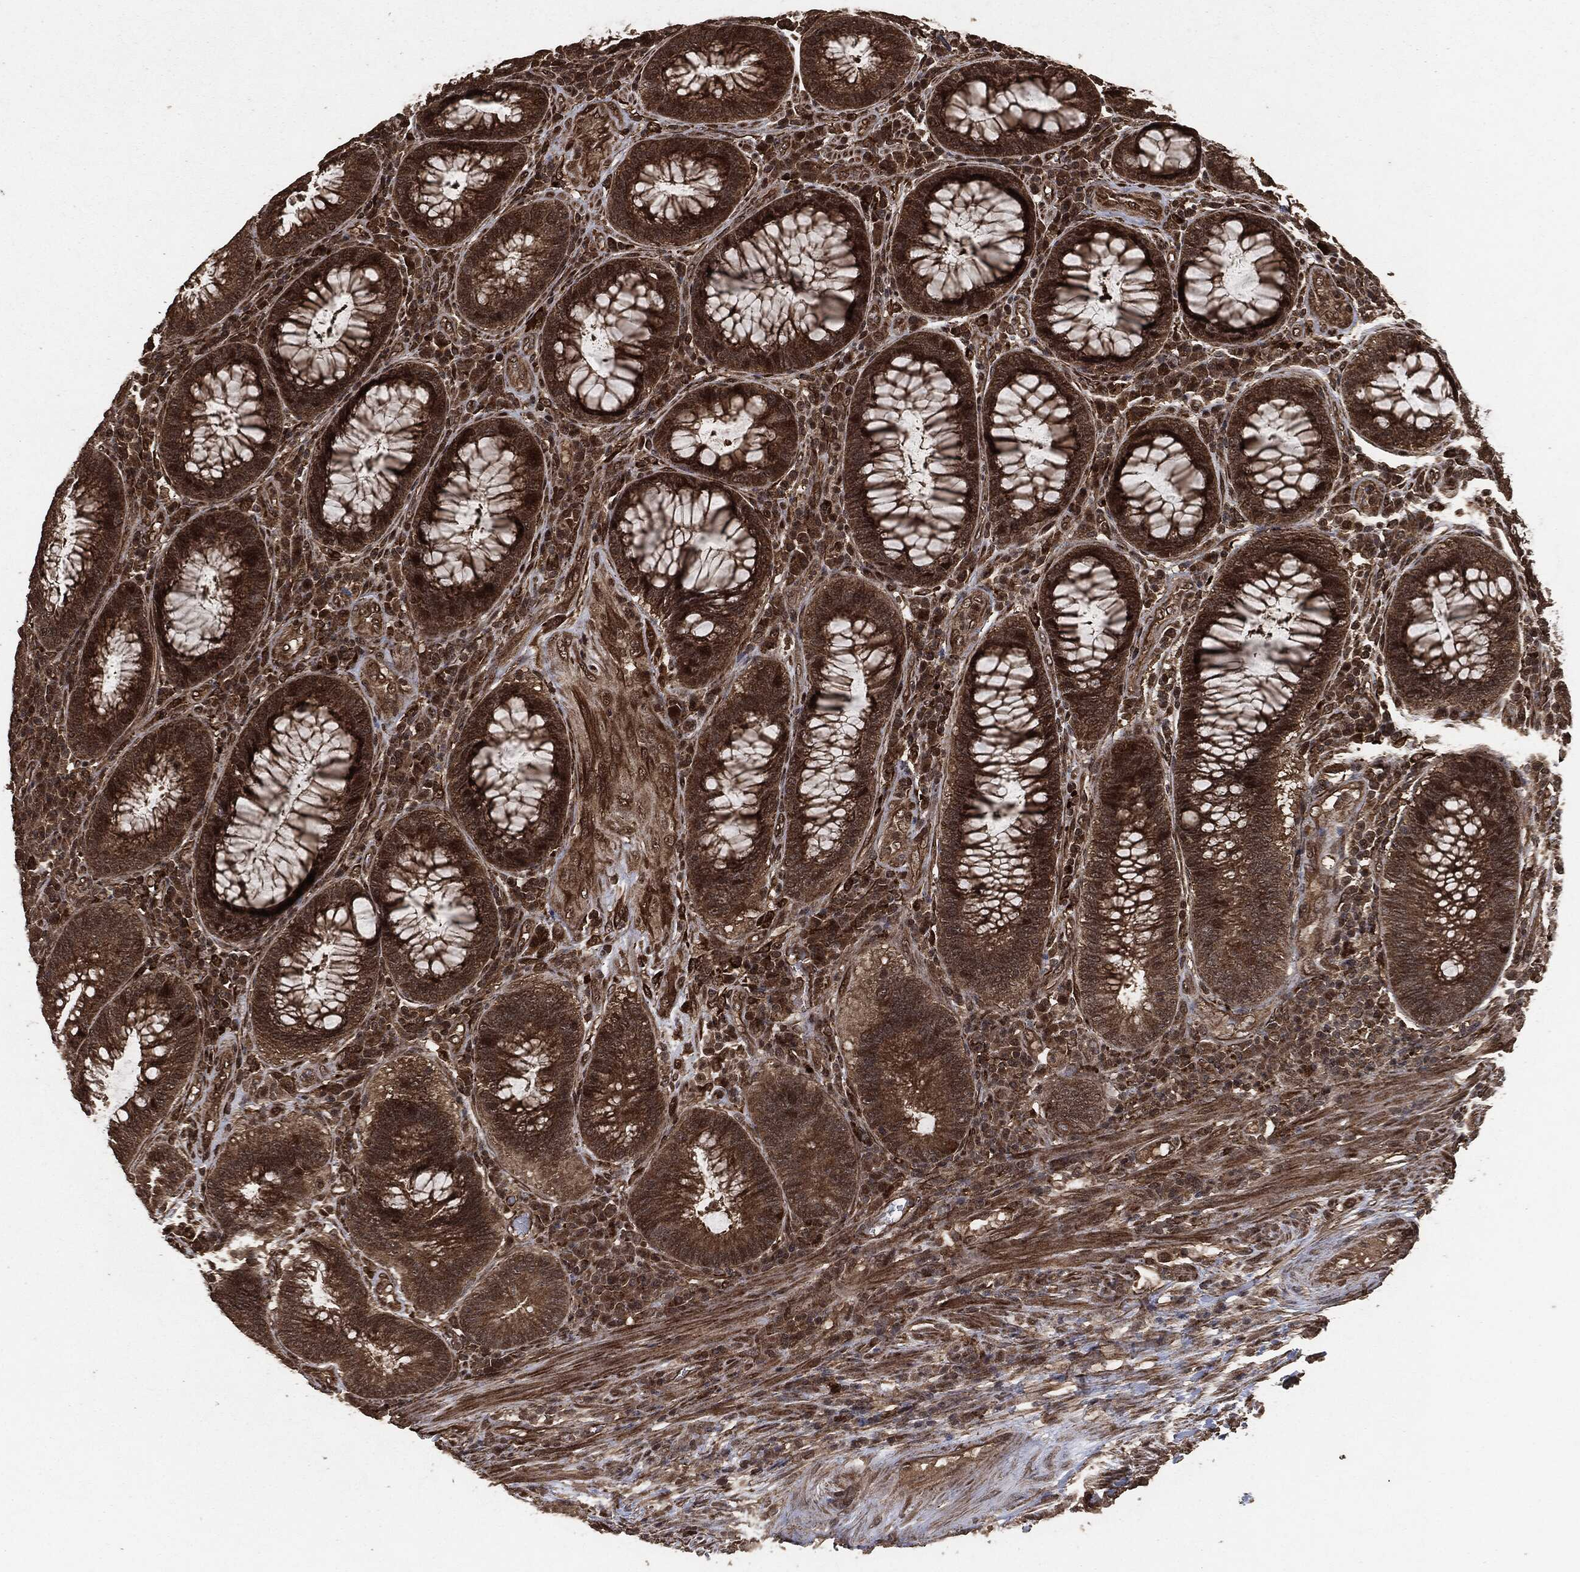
{"staining": {"intensity": "strong", "quantity": "<25%", "location": "cytoplasmic/membranous,nuclear"}, "tissue": "colorectal cancer", "cell_type": "Tumor cells", "image_type": "cancer", "snomed": [{"axis": "morphology", "description": "Adenocarcinoma, NOS"}, {"axis": "topography", "description": "Colon"}], "caption": "A histopathology image of colorectal cancer (adenocarcinoma) stained for a protein reveals strong cytoplasmic/membranous and nuclear brown staining in tumor cells. The protein of interest is shown in brown color, while the nuclei are stained blue.", "gene": "EGFR", "patient": {"sex": "female", "age": 67}}